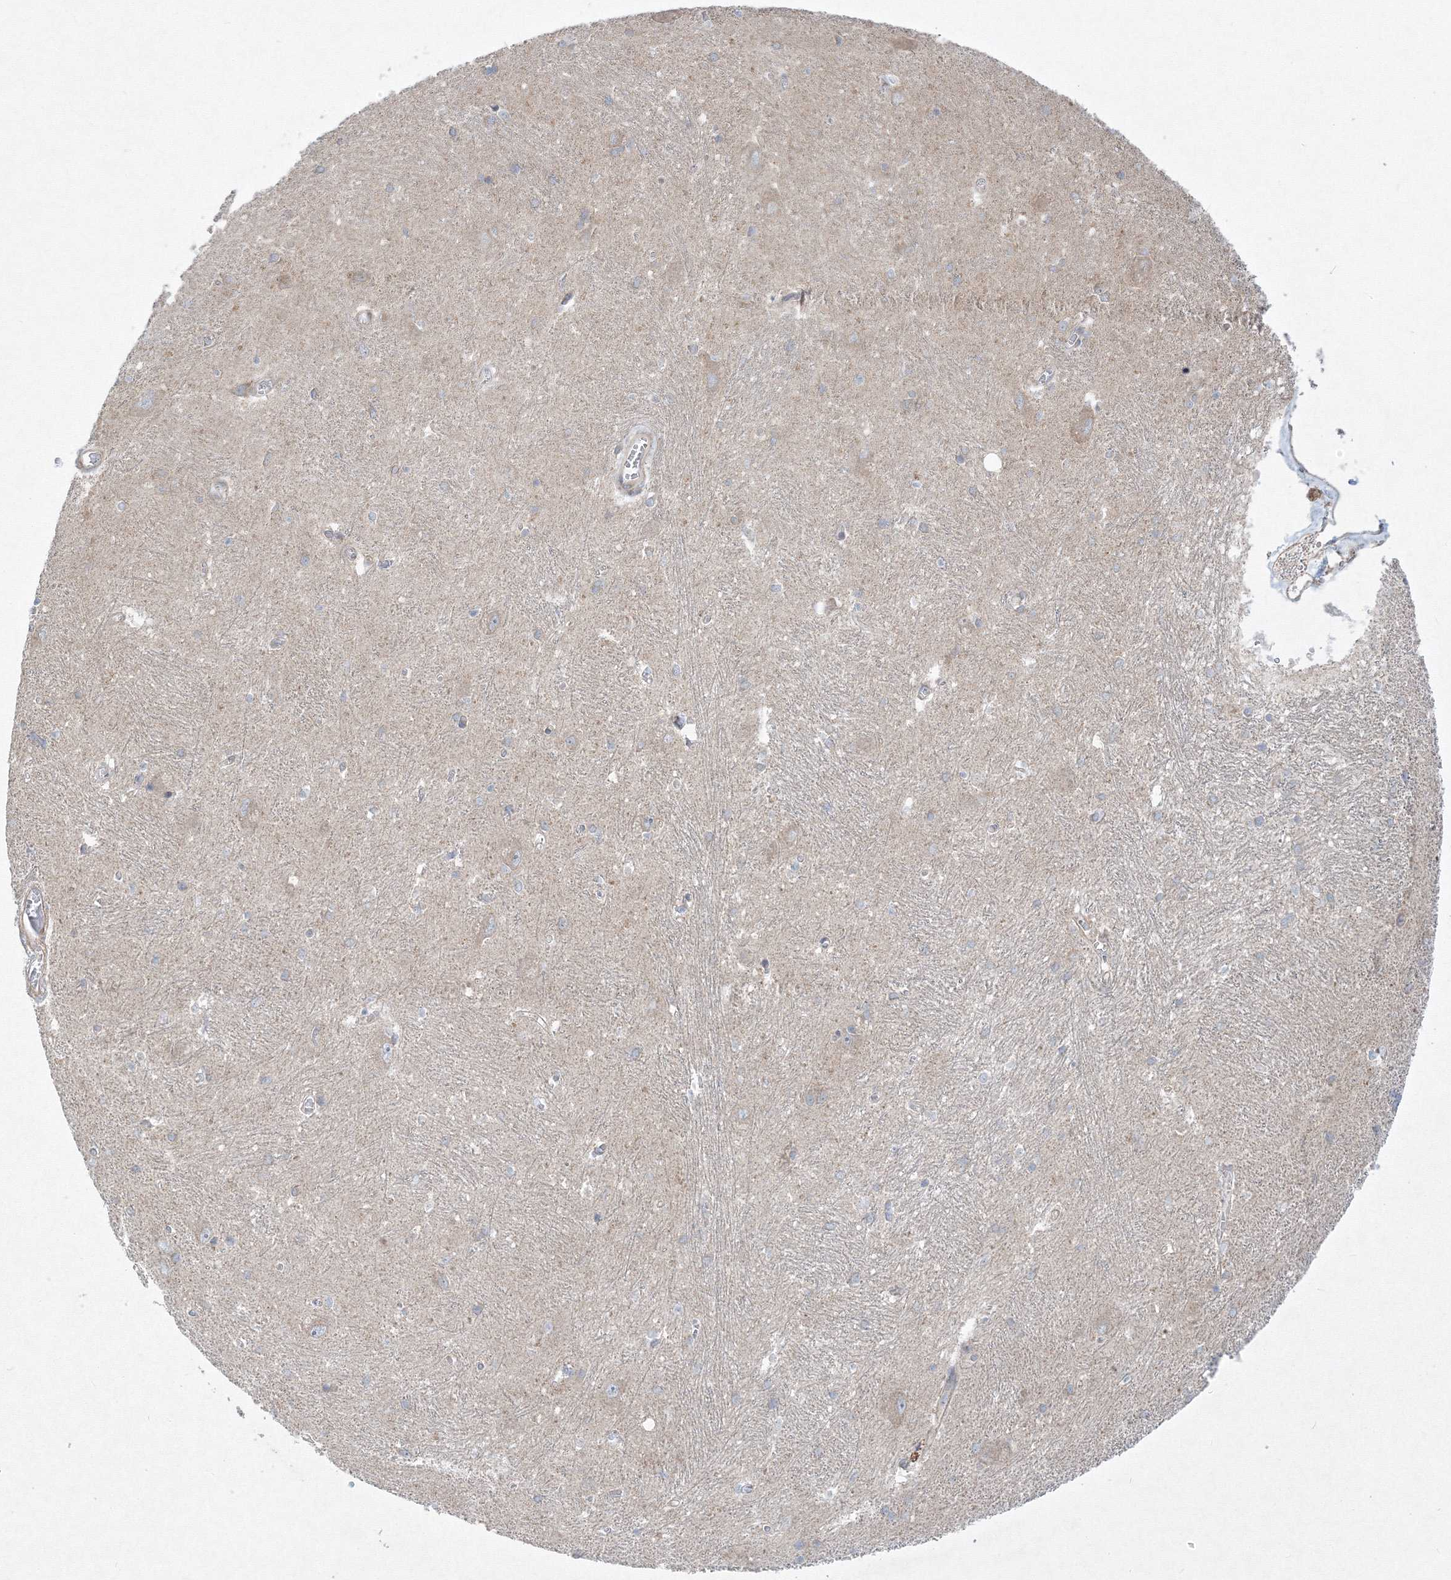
{"staining": {"intensity": "negative", "quantity": "none", "location": "none"}, "tissue": "caudate", "cell_type": "Glial cells", "image_type": "normal", "snomed": [{"axis": "morphology", "description": "Normal tissue, NOS"}, {"axis": "topography", "description": "Lateral ventricle wall"}], "caption": "Glial cells show no significant protein staining in normal caudate. The staining was performed using DAB (3,3'-diaminobenzidine) to visualize the protein expression in brown, while the nuclei were stained in blue with hematoxylin (Magnification: 20x).", "gene": "WDR49", "patient": {"sex": "male", "age": 37}}